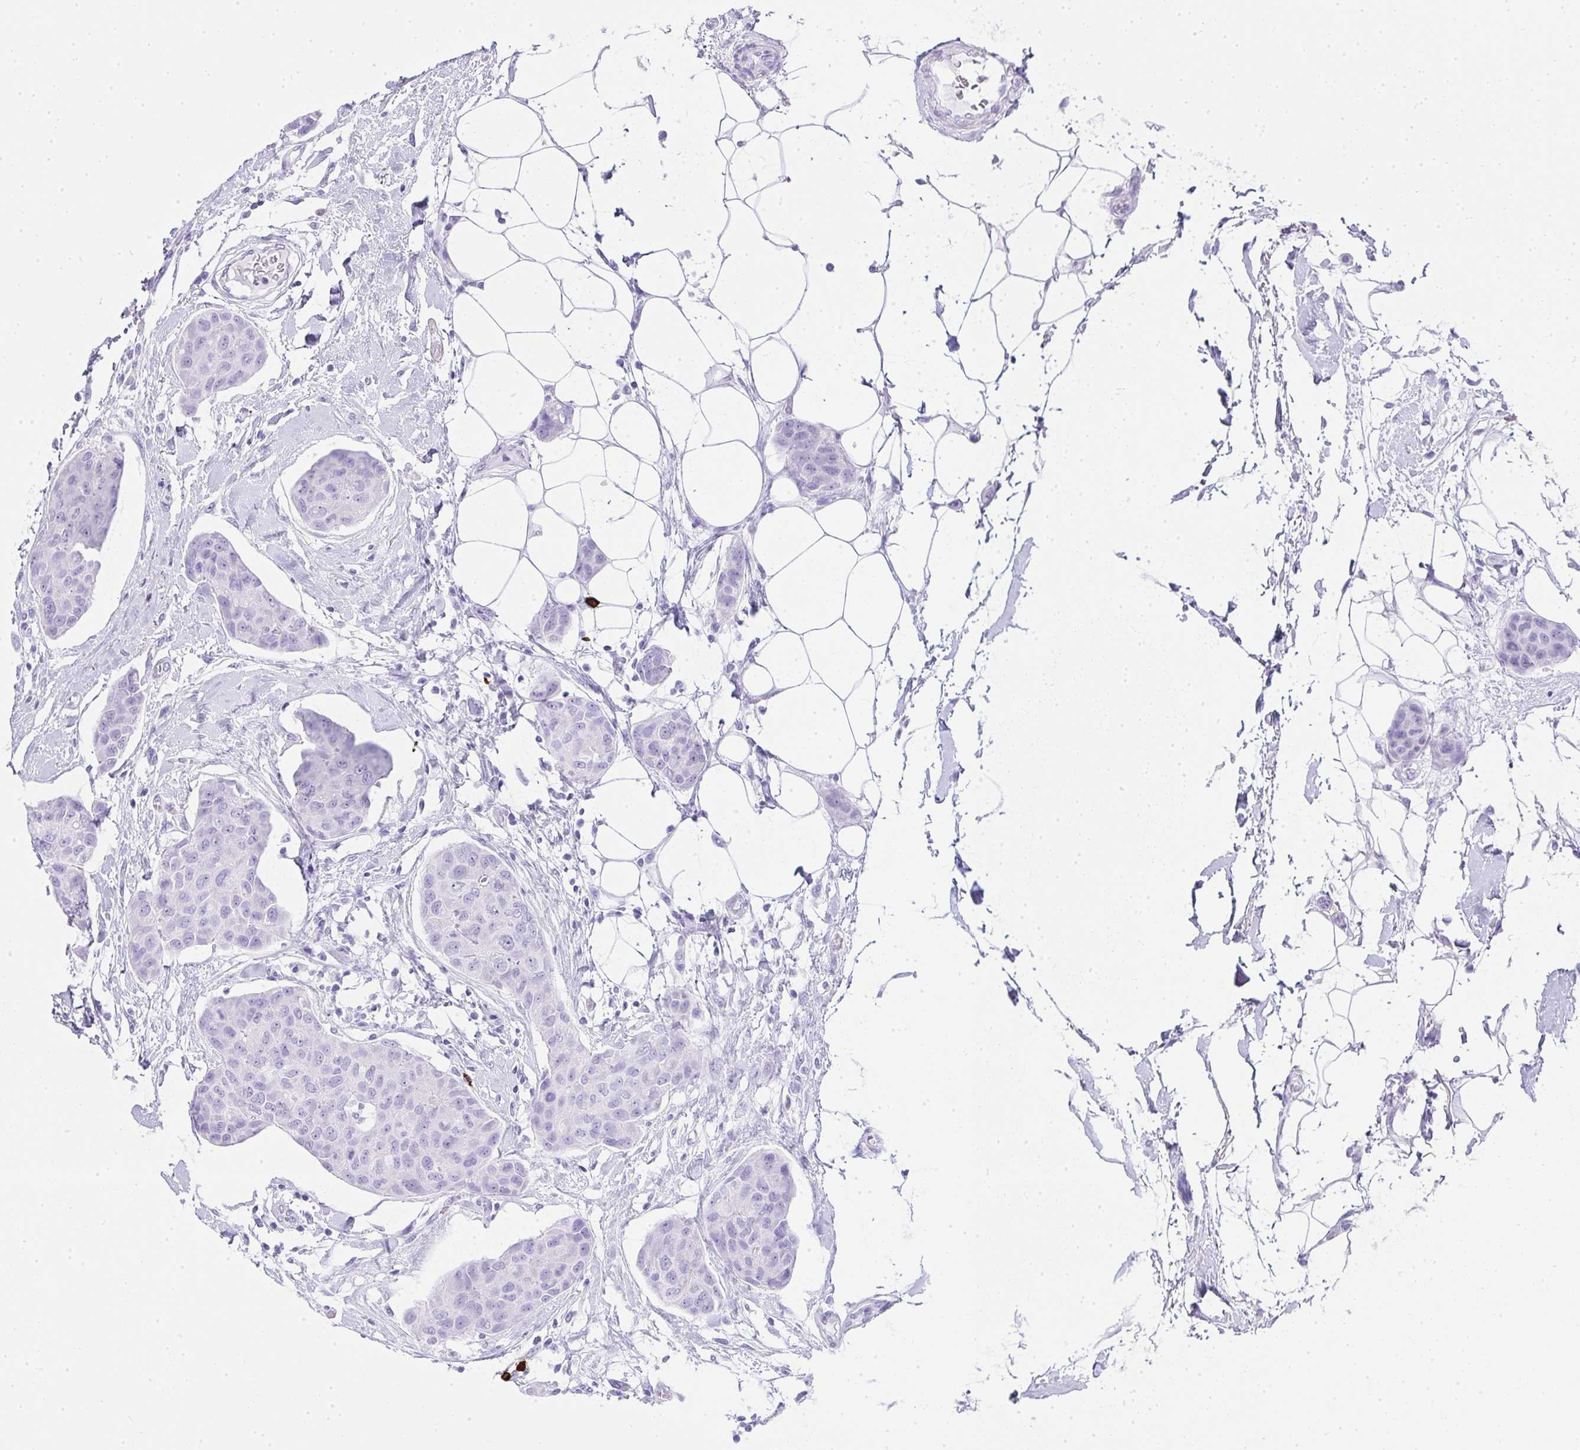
{"staining": {"intensity": "negative", "quantity": "none", "location": "none"}, "tissue": "breast cancer", "cell_type": "Tumor cells", "image_type": "cancer", "snomed": [{"axis": "morphology", "description": "Duct carcinoma"}, {"axis": "topography", "description": "Breast"}, {"axis": "topography", "description": "Lymph node"}], "caption": "Immunohistochemistry of human invasive ductal carcinoma (breast) reveals no staining in tumor cells.", "gene": "CDADC1", "patient": {"sex": "female", "age": 80}}